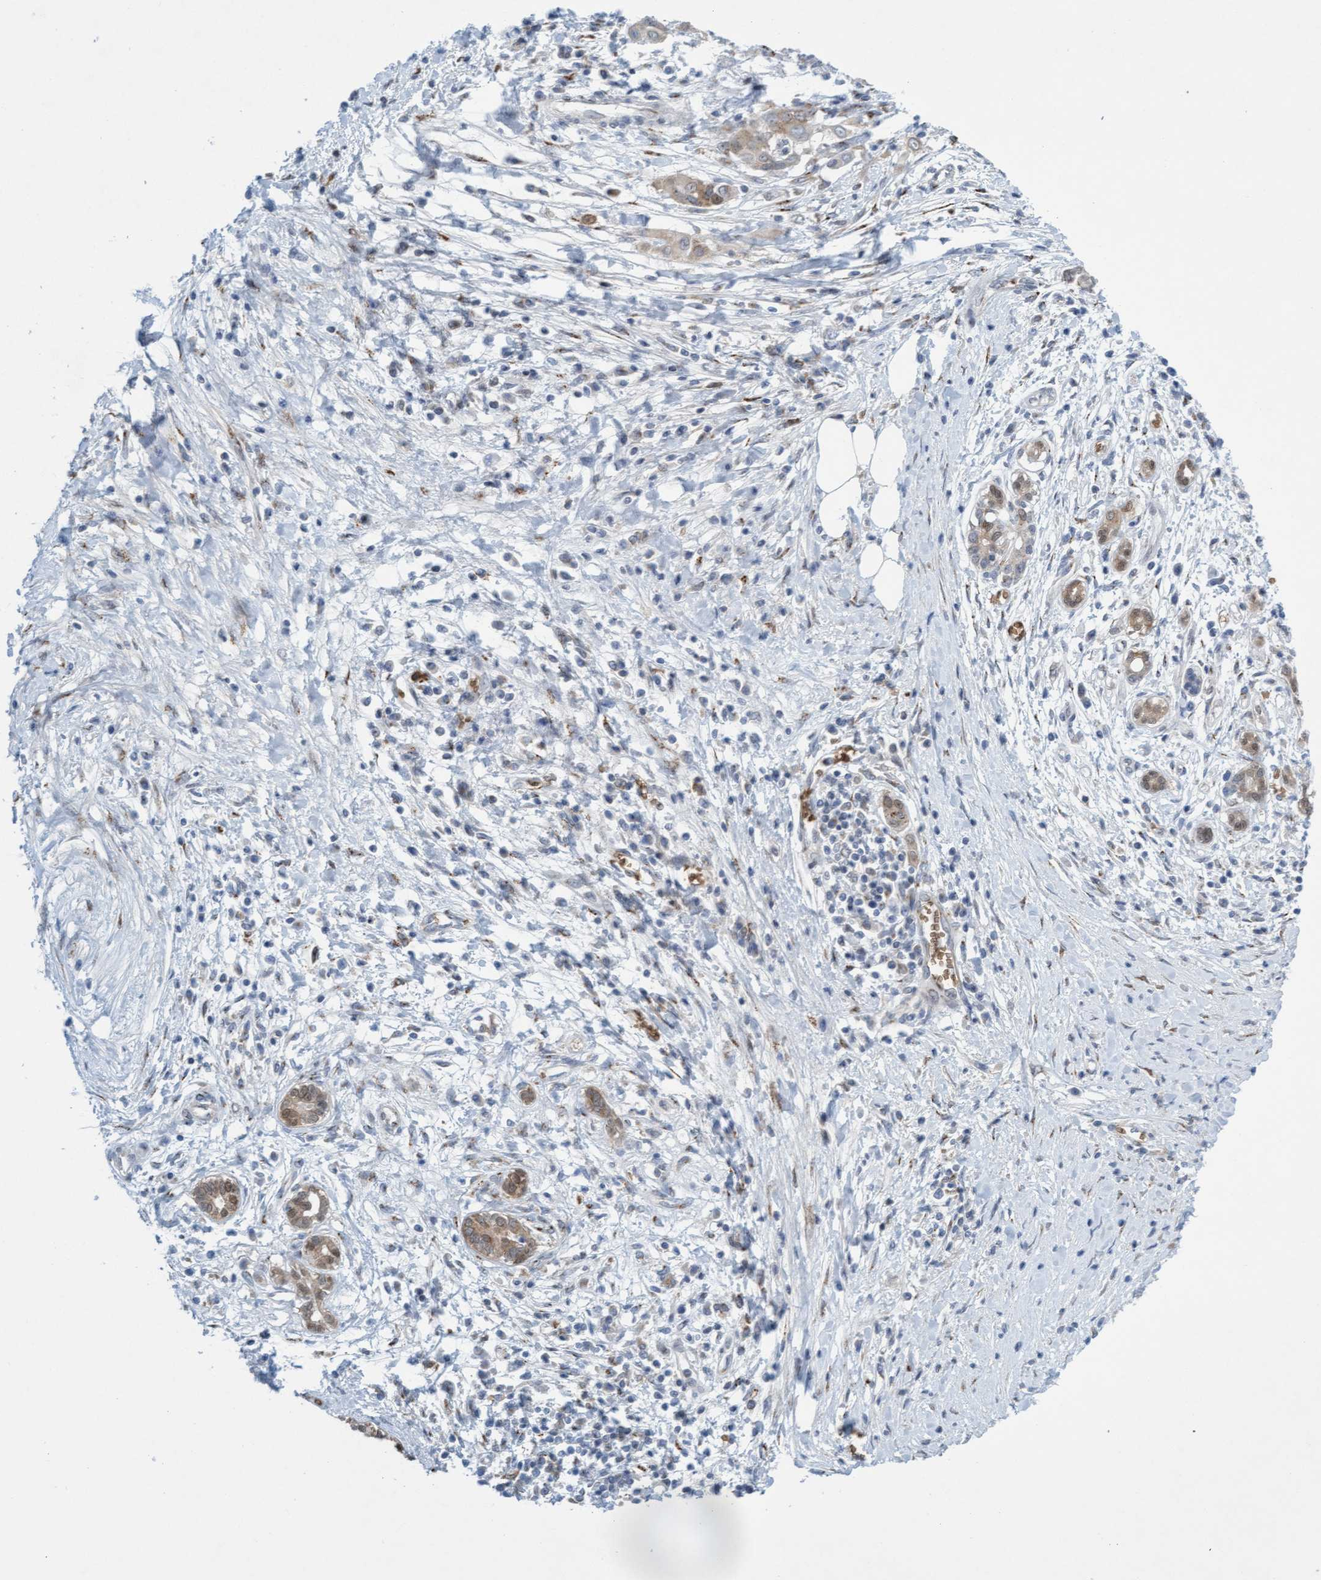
{"staining": {"intensity": "weak", "quantity": ">75%", "location": "cytoplasmic/membranous"}, "tissue": "pancreatic cancer", "cell_type": "Tumor cells", "image_type": "cancer", "snomed": [{"axis": "morphology", "description": "Adenocarcinoma, NOS"}, {"axis": "topography", "description": "Pancreas"}], "caption": "About >75% of tumor cells in adenocarcinoma (pancreatic) show weak cytoplasmic/membranous protein expression as visualized by brown immunohistochemical staining.", "gene": "SPEM2", "patient": {"sex": "male", "age": 58}}